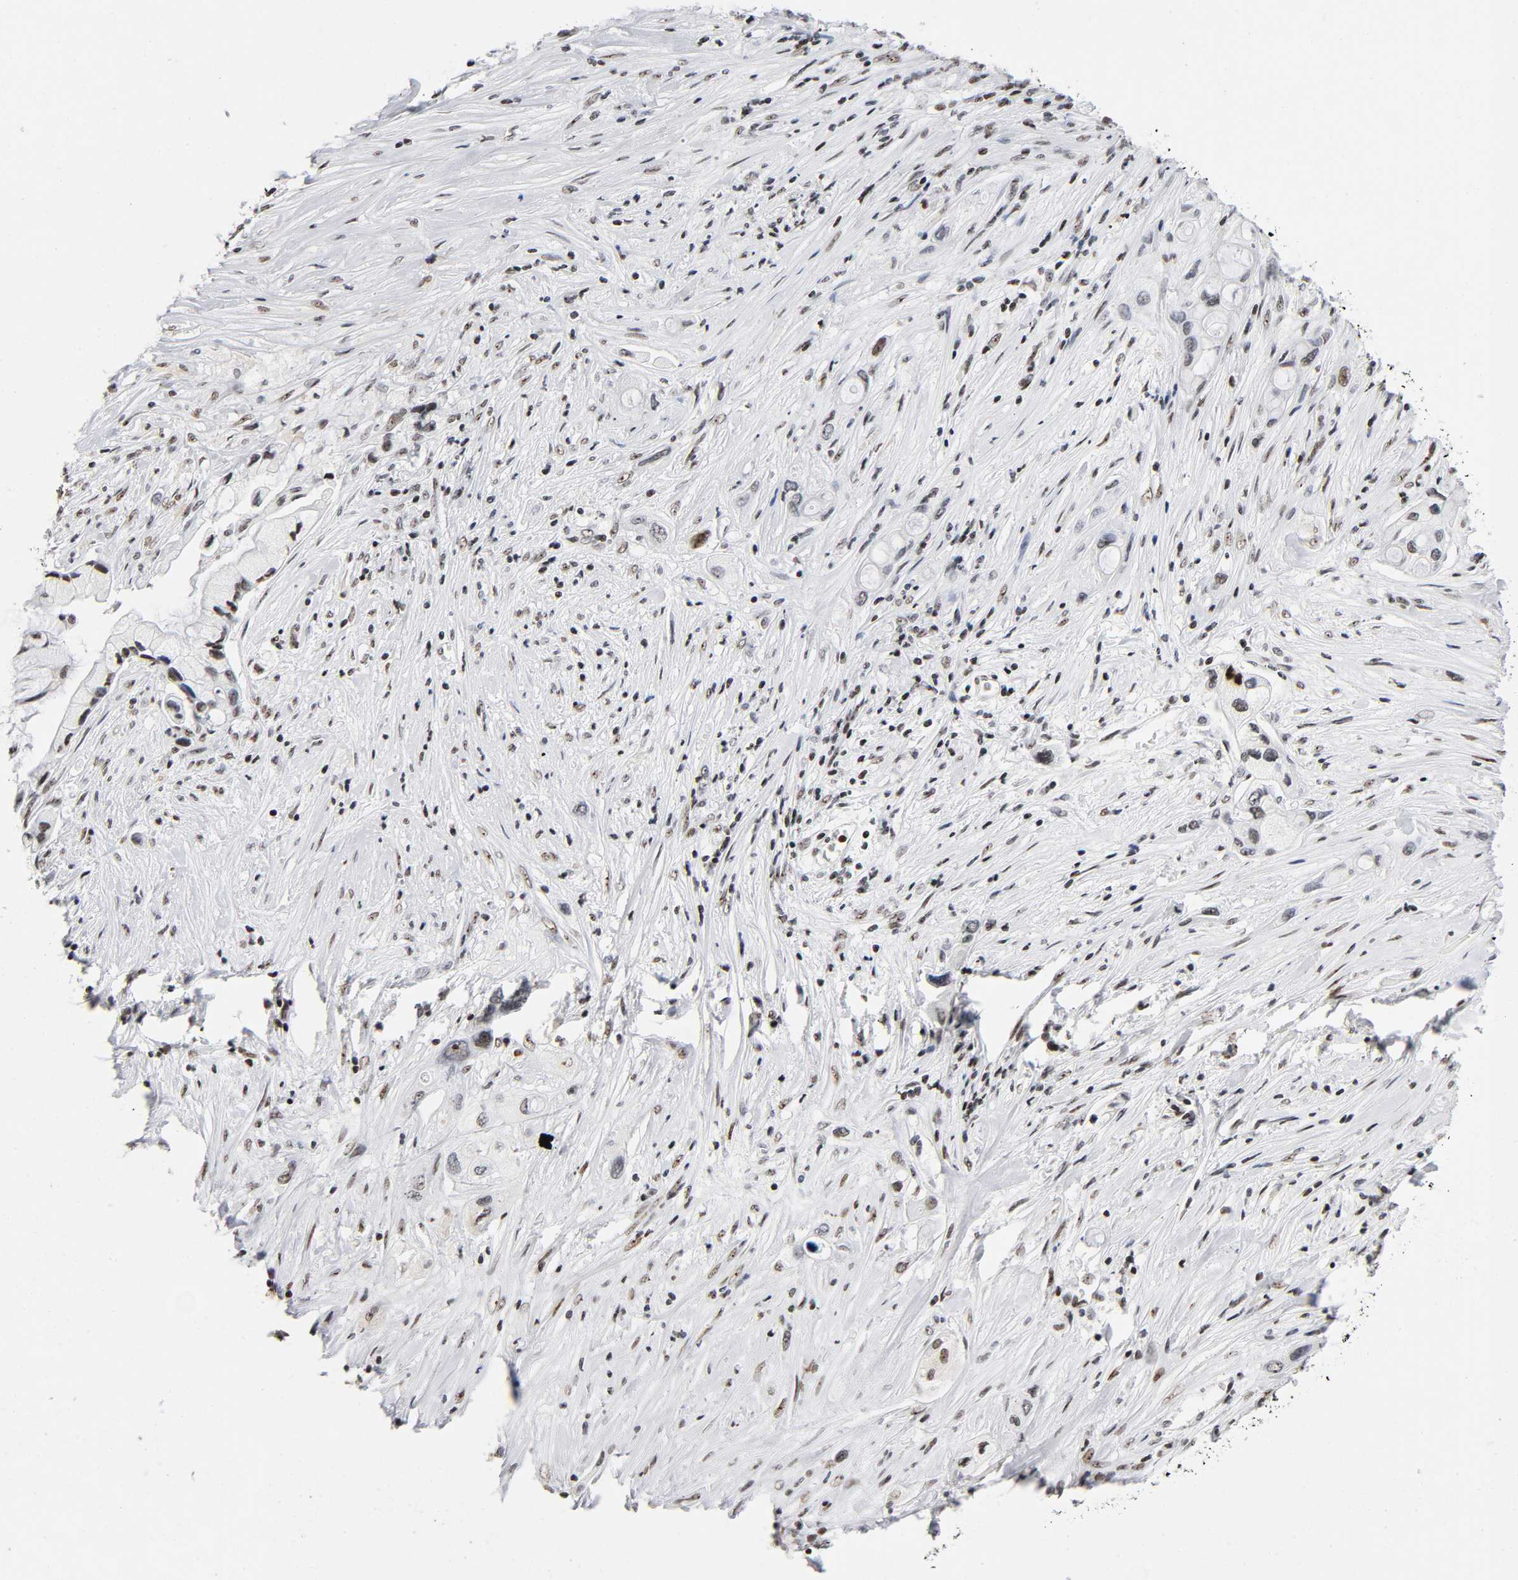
{"staining": {"intensity": "moderate", "quantity": "25%-75%", "location": "nuclear"}, "tissue": "pancreatic cancer", "cell_type": "Tumor cells", "image_type": "cancer", "snomed": [{"axis": "morphology", "description": "Adenocarcinoma, NOS"}, {"axis": "topography", "description": "Pancreas"}], "caption": "Immunohistochemical staining of human adenocarcinoma (pancreatic) displays moderate nuclear protein staining in about 25%-75% of tumor cells. (Stains: DAB in brown, nuclei in blue, Microscopy: brightfield microscopy at high magnification).", "gene": "UBTF", "patient": {"sex": "female", "age": 59}}